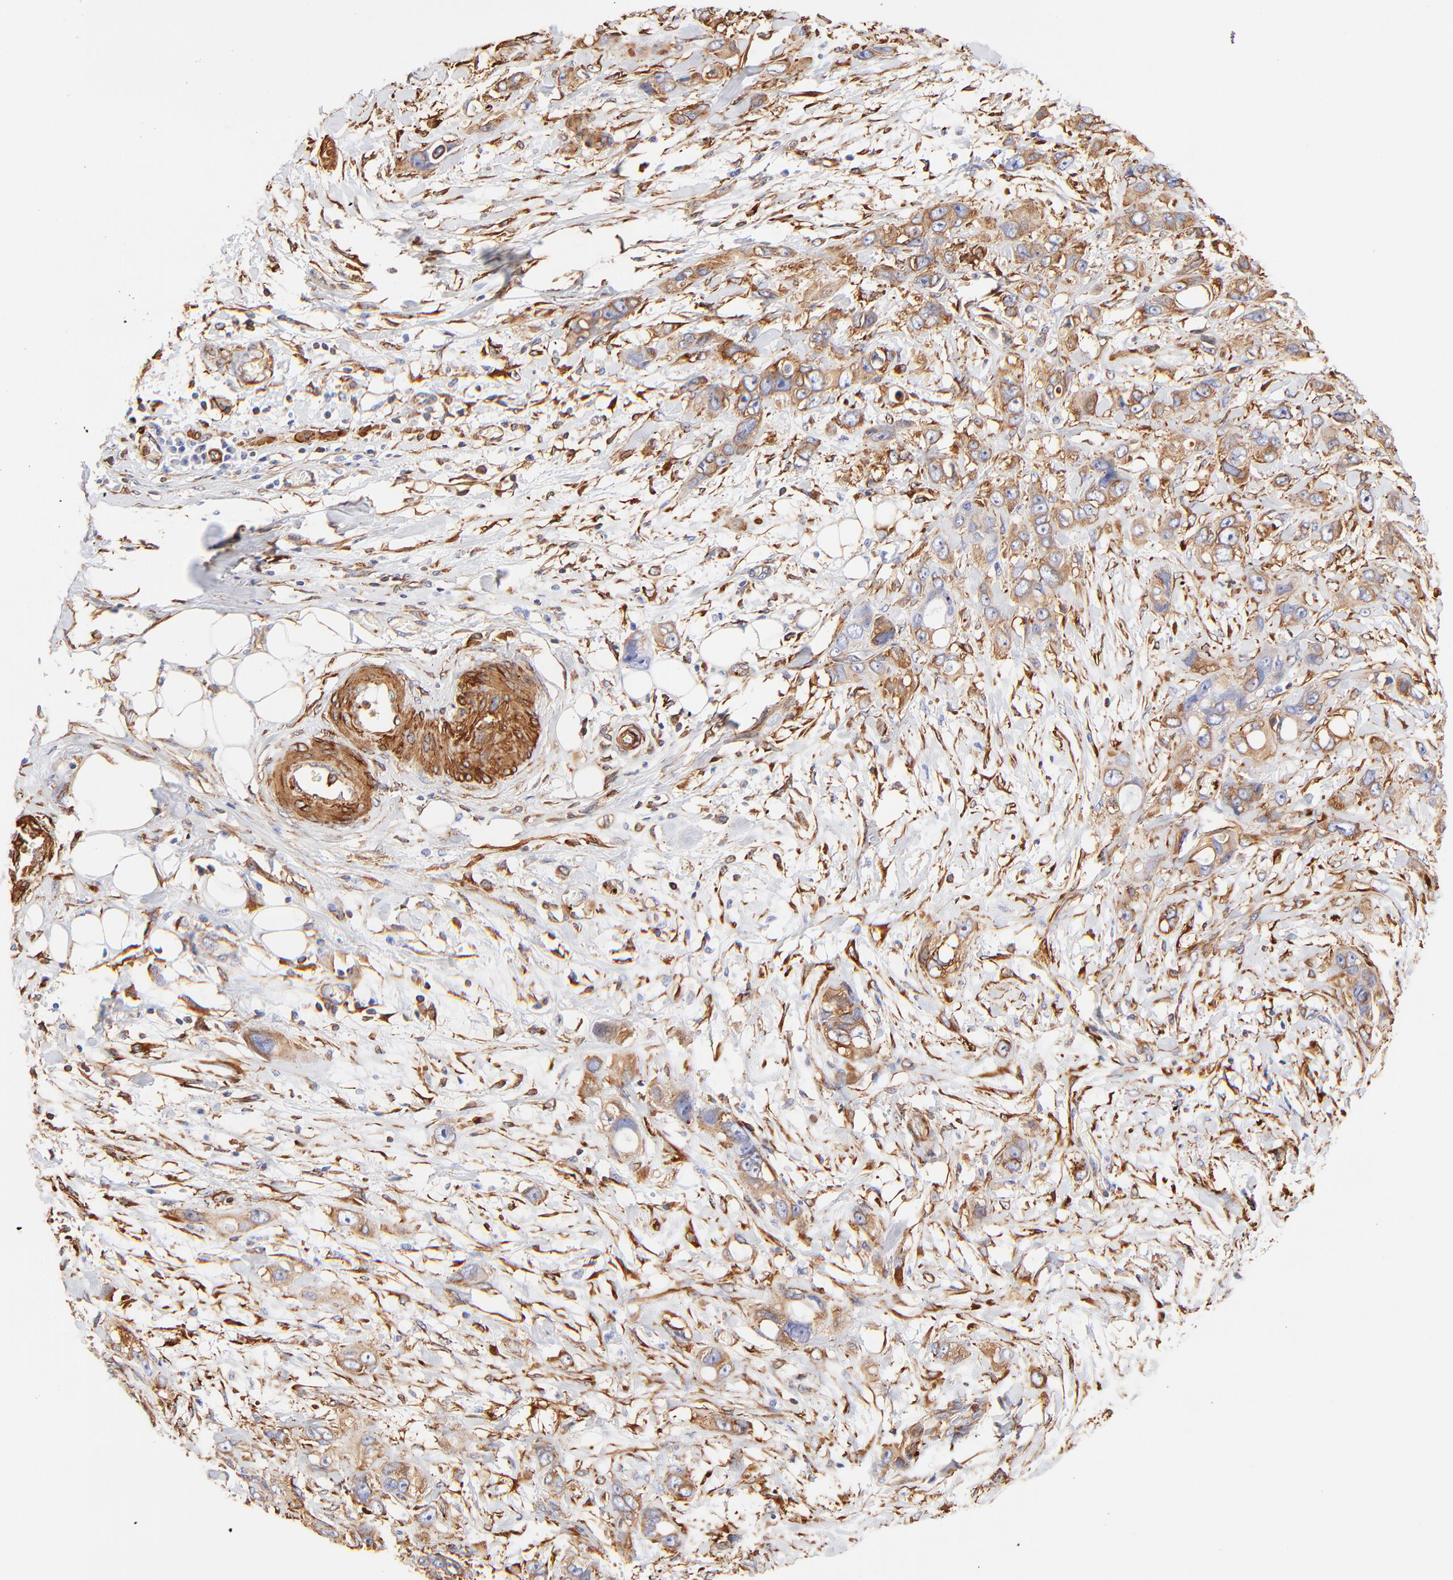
{"staining": {"intensity": "moderate", "quantity": ">75%", "location": "cytoplasmic/membranous"}, "tissue": "stomach cancer", "cell_type": "Tumor cells", "image_type": "cancer", "snomed": [{"axis": "morphology", "description": "Adenocarcinoma, NOS"}, {"axis": "topography", "description": "Stomach, upper"}], "caption": "Brown immunohistochemical staining in human adenocarcinoma (stomach) exhibits moderate cytoplasmic/membranous staining in approximately >75% of tumor cells. The staining is performed using DAB brown chromogen to label protein expression. The nuclei are counter-stained blue using hematoxylin.", "gene": "FLNA", "patient": {"sex": "male", "age": 47}}